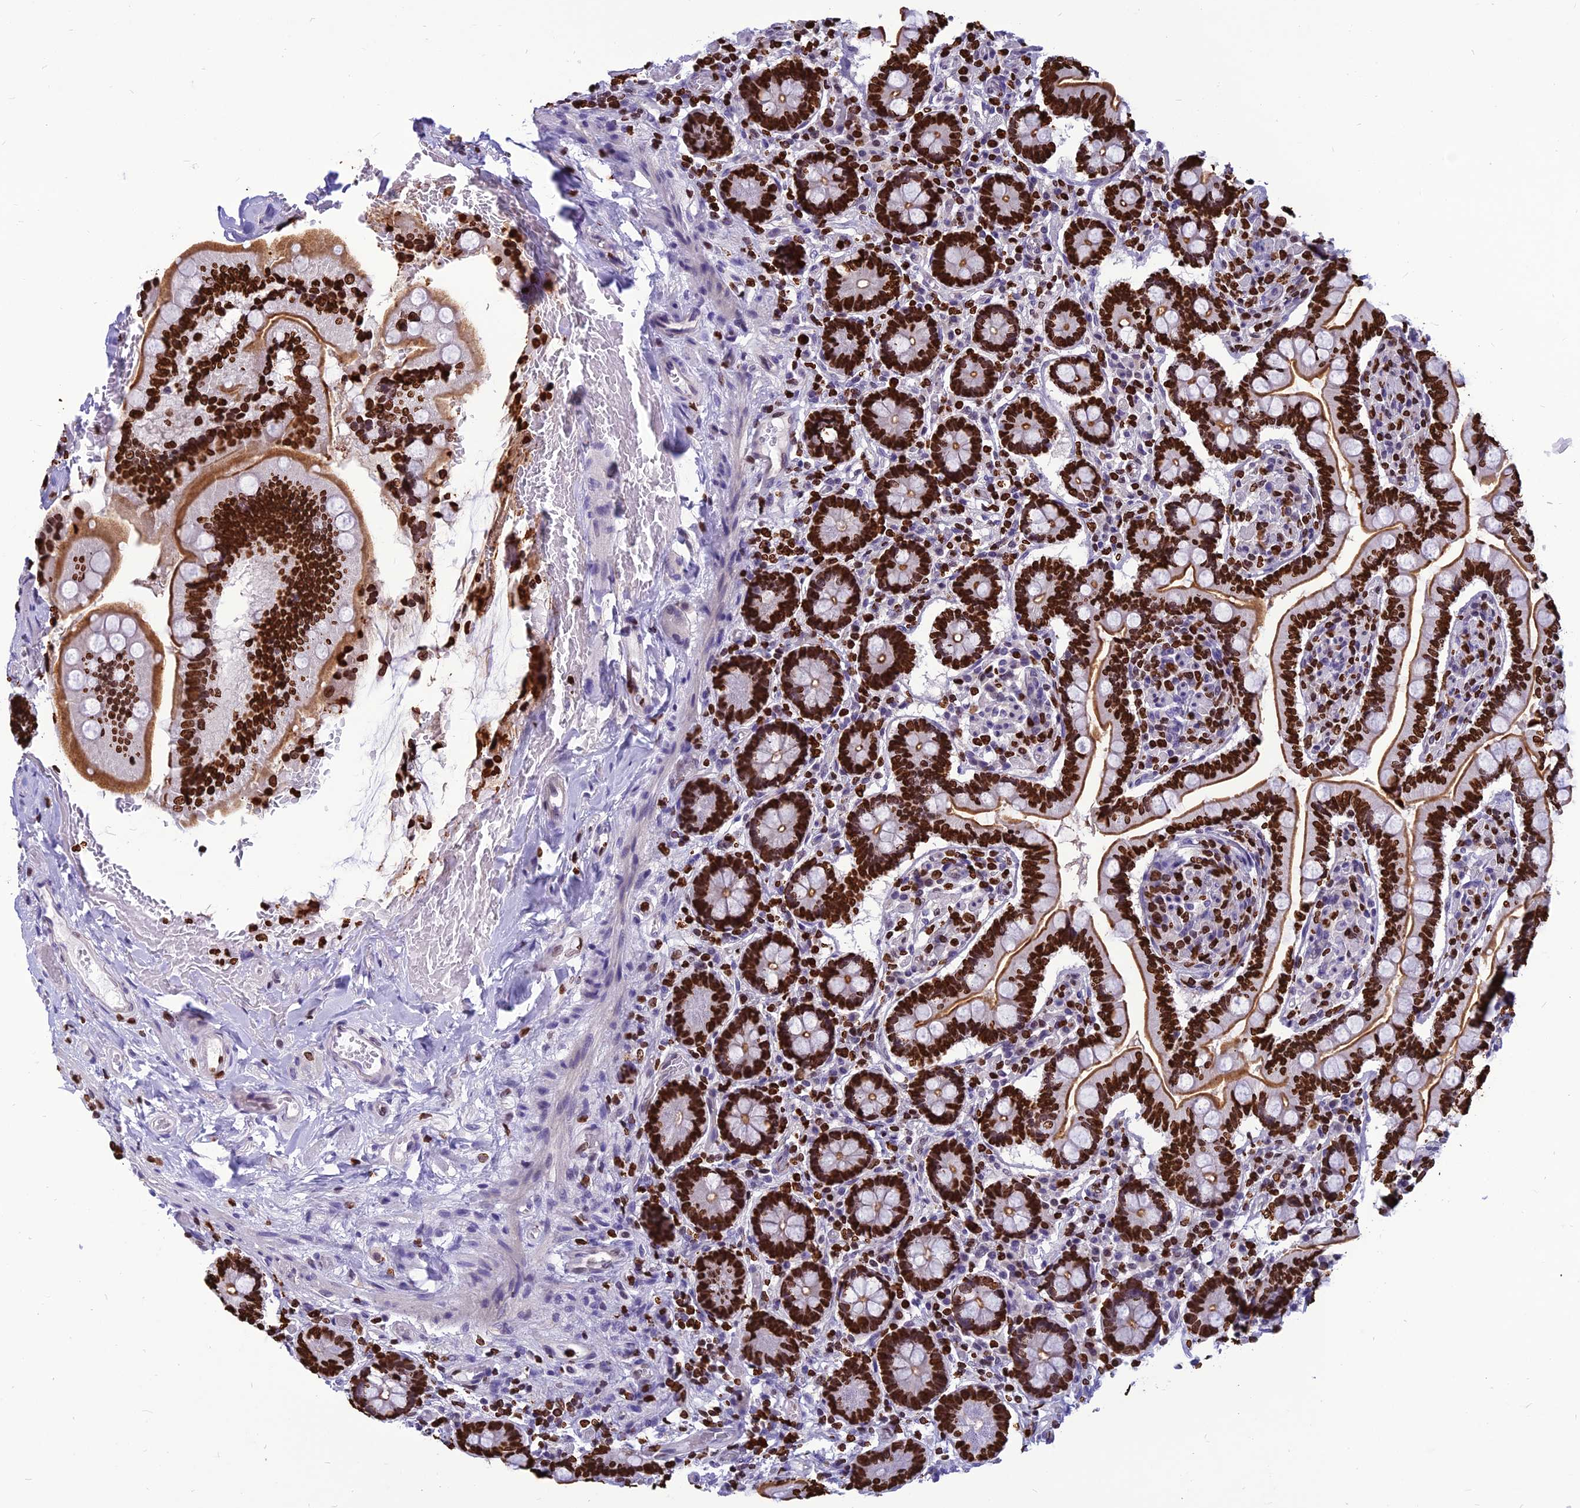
{"staining": {"intensity": "strong", "quantity": ">75%", "location": "cytoplasmic/membranous,nuclear"}, "tissue": "small intestine", "cell_type": "Glandular cells", "image_type": "normal", "snomed": [{"axis": "morphology", "description": "Normal tissue, NOS"}, {"axis": "topography", "description": "Small intestine"}], "caption": "The micrograph exhibits a brown stain indicating the presence of a protein in the cytoplasmic/membranous,nuclear of glandular cells in small intestine.", "gene": "AKAP17A", "patient": {"sex": "female", "age": 64}}